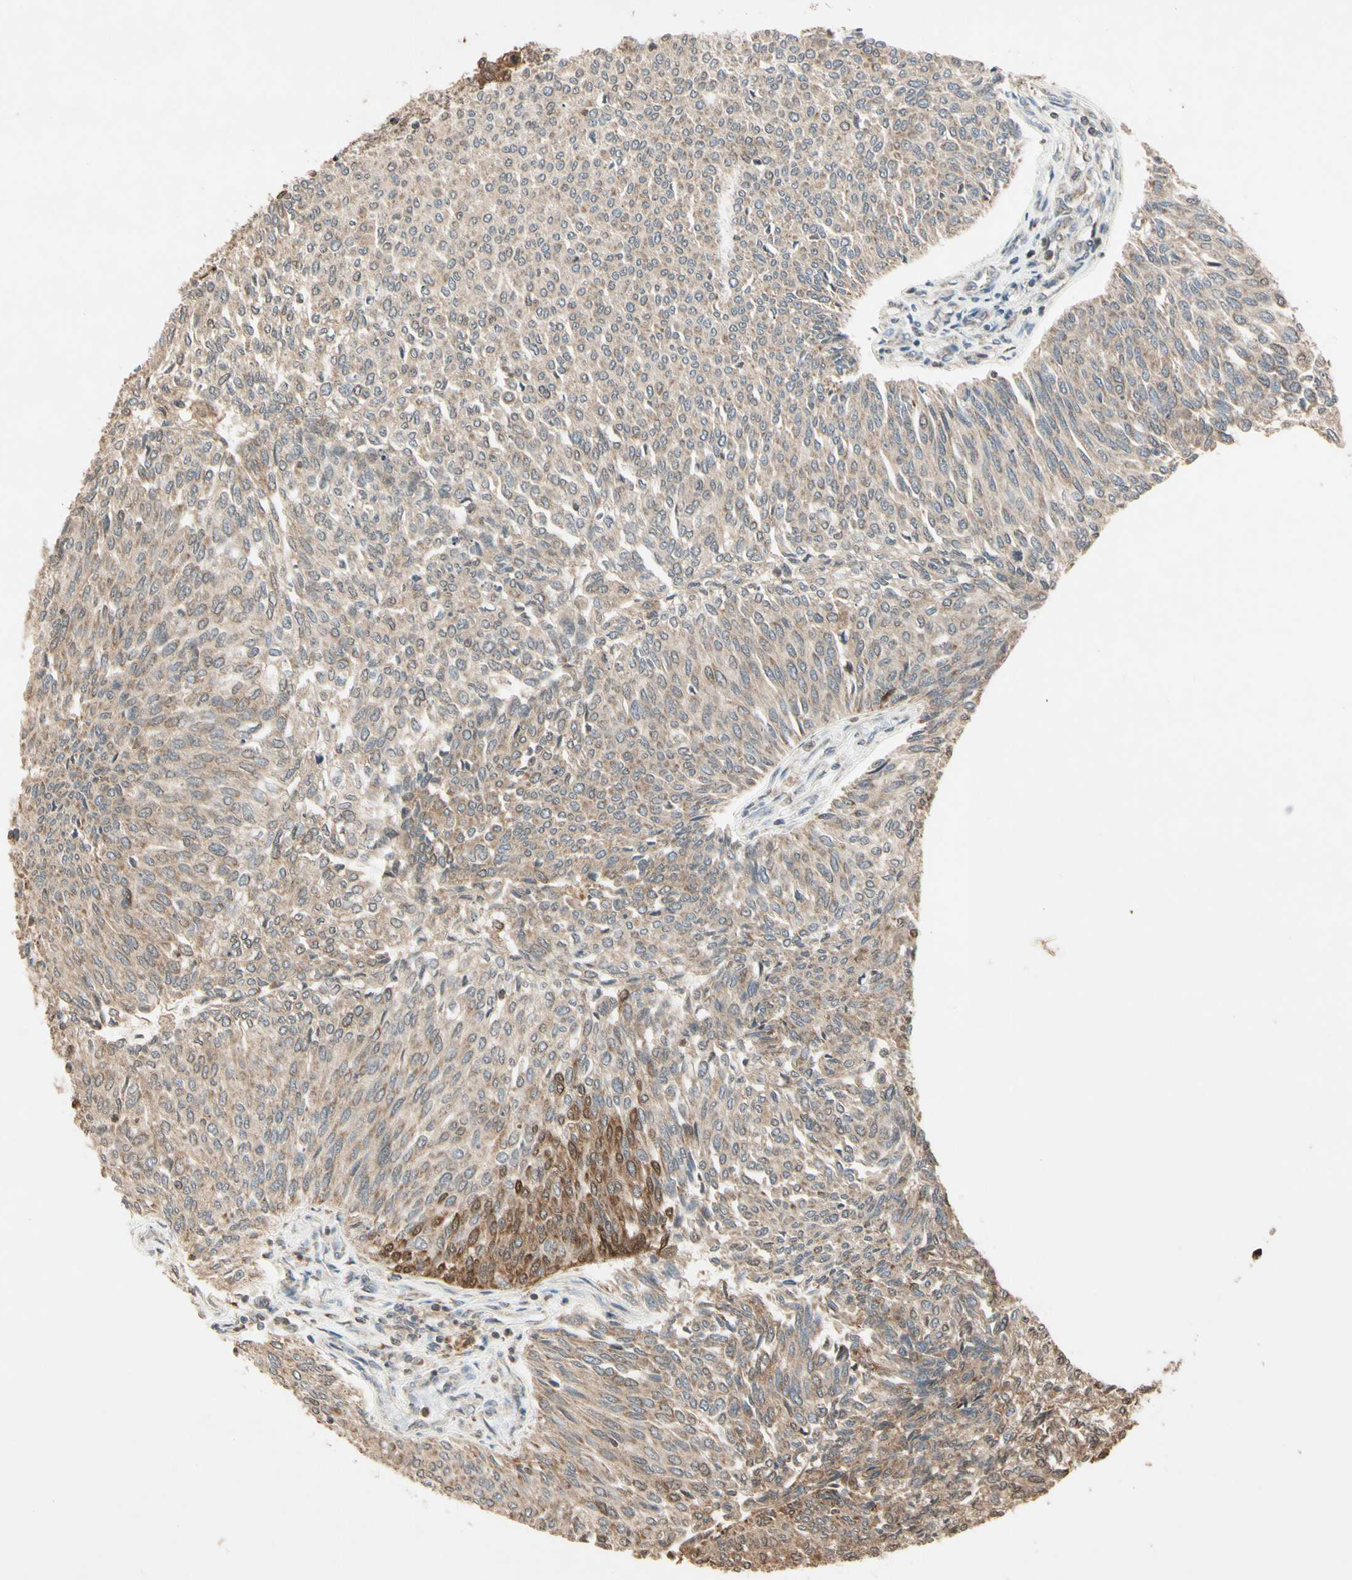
{"staining": {"intensity": "moderate", "quantity": "25%-75%", "location": "cytoplasmic/membranous,nuclear"}, "tissue": "urothelial cancer", "cell_type": "Tumor cells", "image_type": "cancer", "snomed": [{"axis": "morphology", "description": "Urothelial carcinoma, Low grade"}, {"axis": "topography", "description": "Urinary bladder"}], "caption": "There is medium levels of moderate cytoplasmic/membranous and nuclear expression in tumor cells of low-grade urothelial carcinoma, as demonstrated by immunohistochemical staining (brown color).", "gene": "PRDX5", "patient": {"sex": "female", "age": 79}}